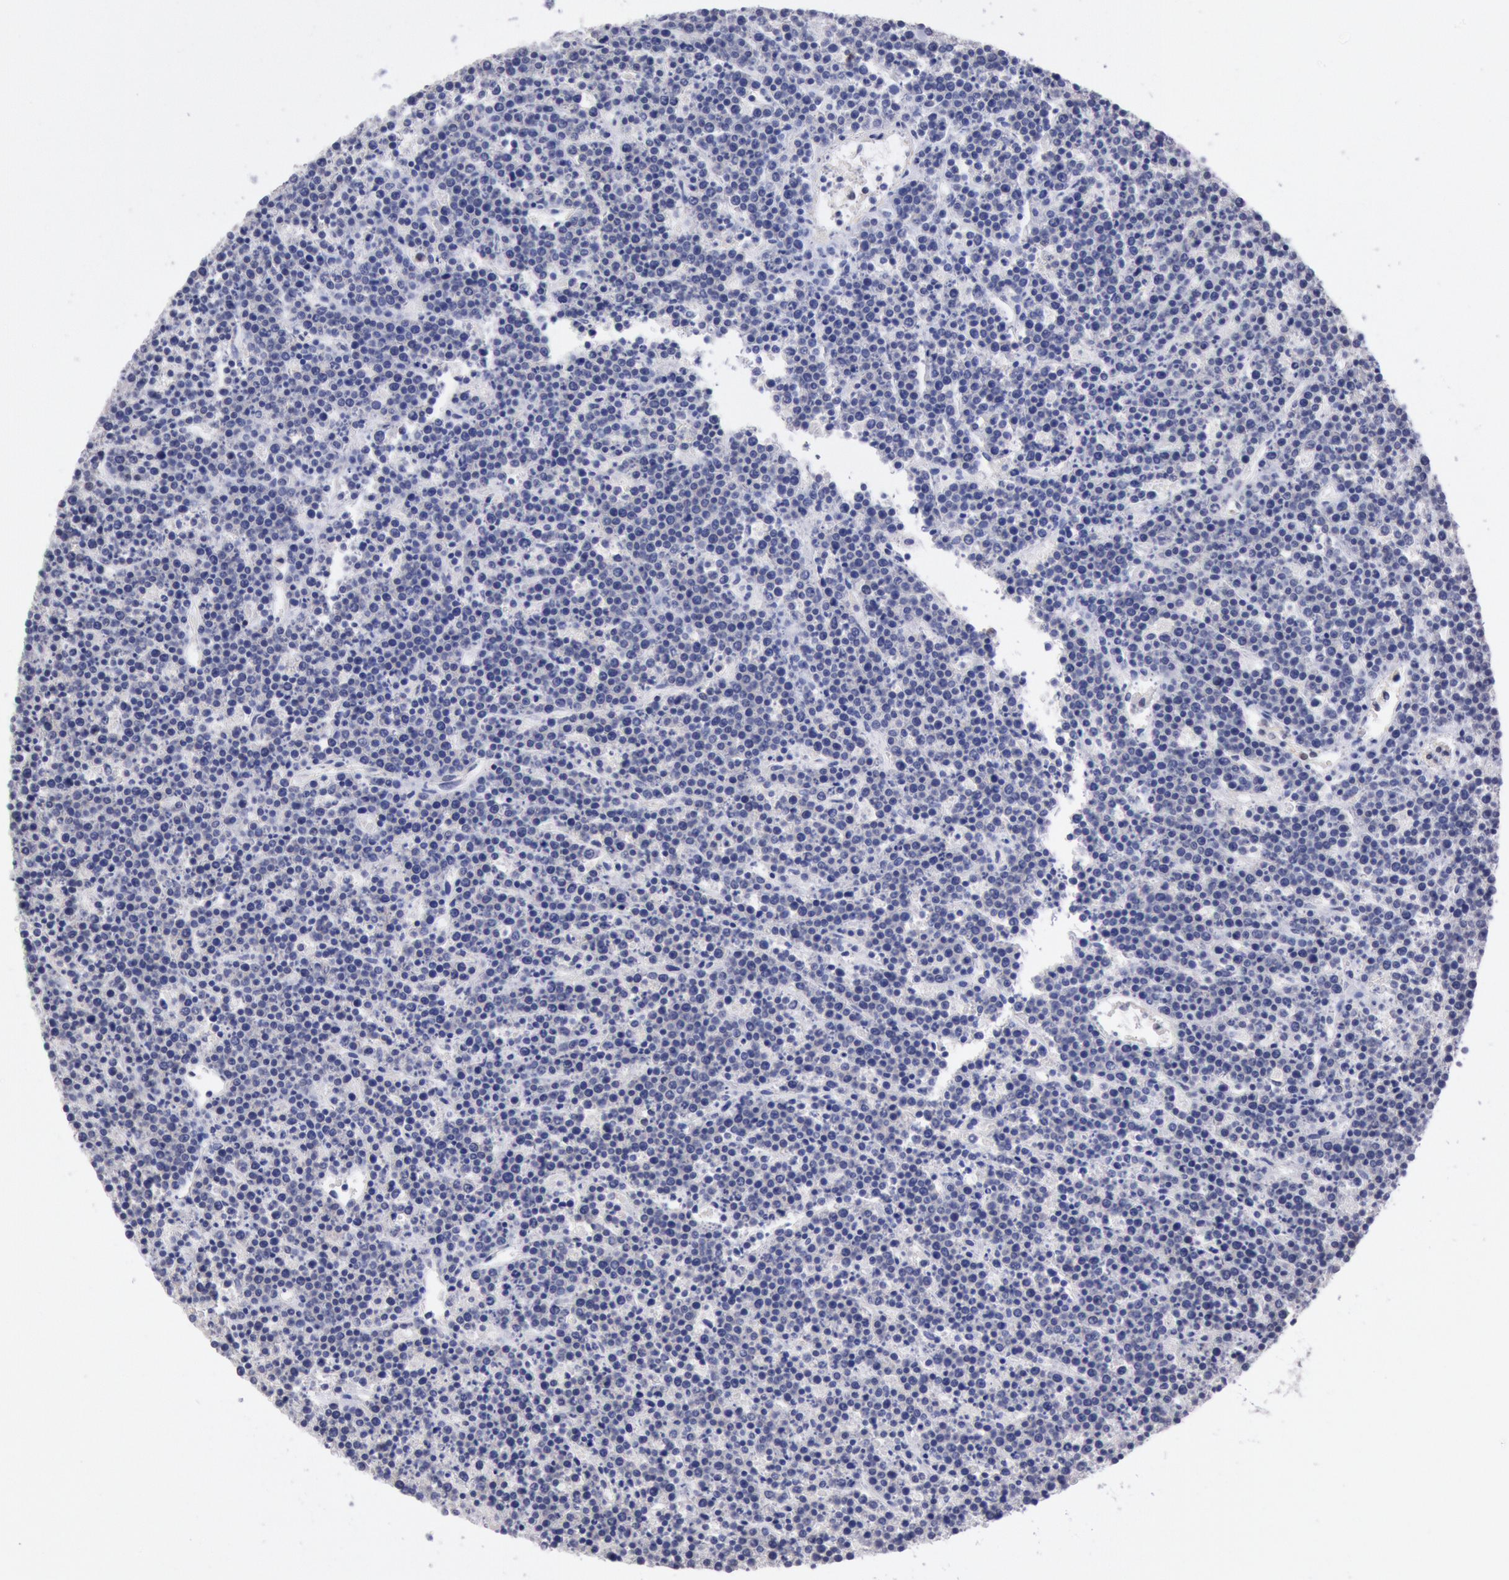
{"staining": {"intensity": "negative", "quantity": "none", "location": "none"}, "tissue": "lymphoma", "cell_type": "Tumor cells", "image_type": "cancer", "snomed": [{"axis": "morphology", "description": "Malignant lymphoma, non-Hodgkin's type, High grade"}, {"axis": "topography", "description": "Ovary"}], "caption": "Tumor cells show no significant positivity in lymphoma. (DAB immunohistochemistry visualized using brightfield microscopy, high magnification).", "gene": "RPS6KA5", "patient": {"sex": "female", "age": 56}}